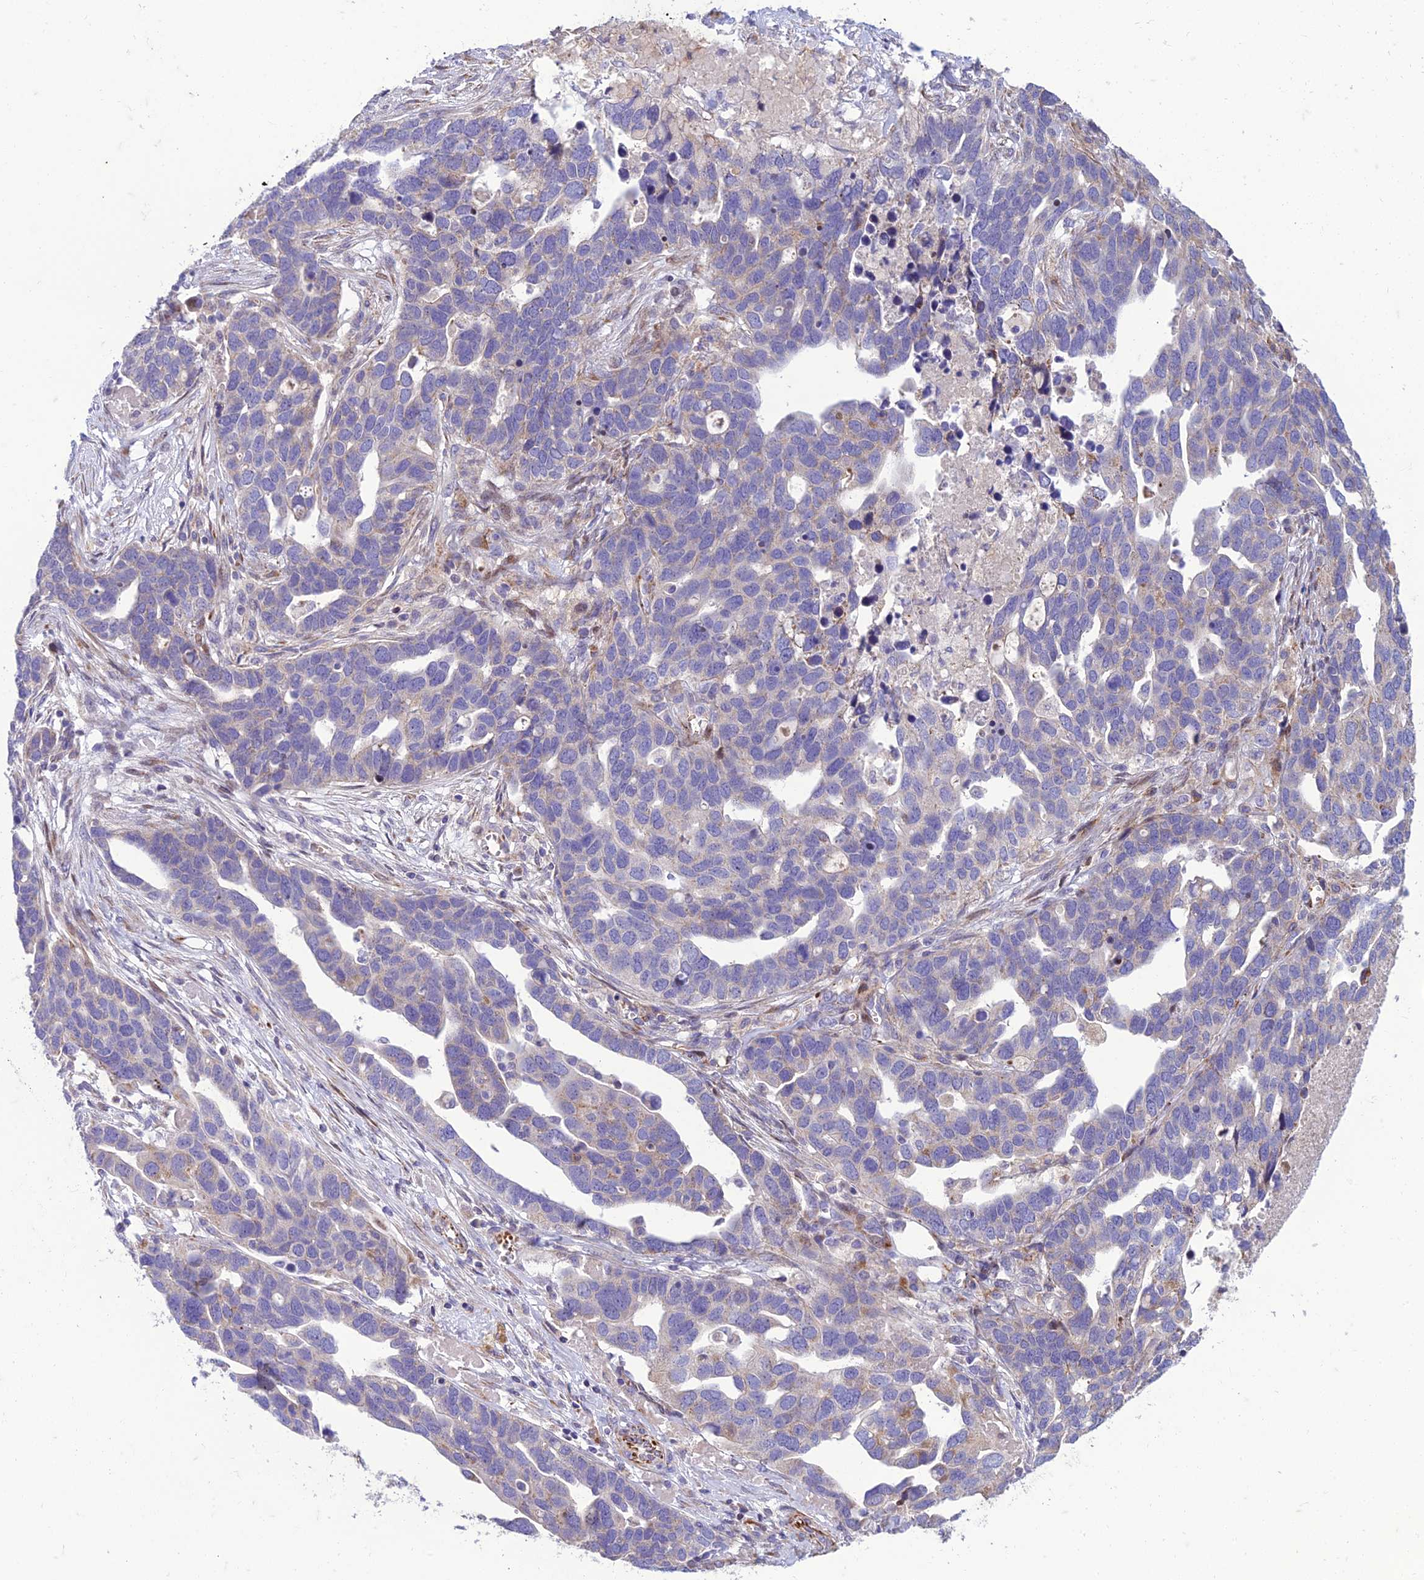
{"staining": {"intensity": "negative", "quantity": "none", "location": "none"}, "tissue": "ovarian cancer", "cell_type": "Tumor cells", "image_type": "cancer", "snomed": [{"axis": "morphology", "description": "Cystadenocarcinoma, serous, NOS"}, {"axis": "topography", "description": "Ovary"}], "caption": "Tumor cells show no significant expression in serous cystadenocarcinoma (ovarian).", "gene": "SEL1L3", "patient": {"sex": "female", "age": 54}}